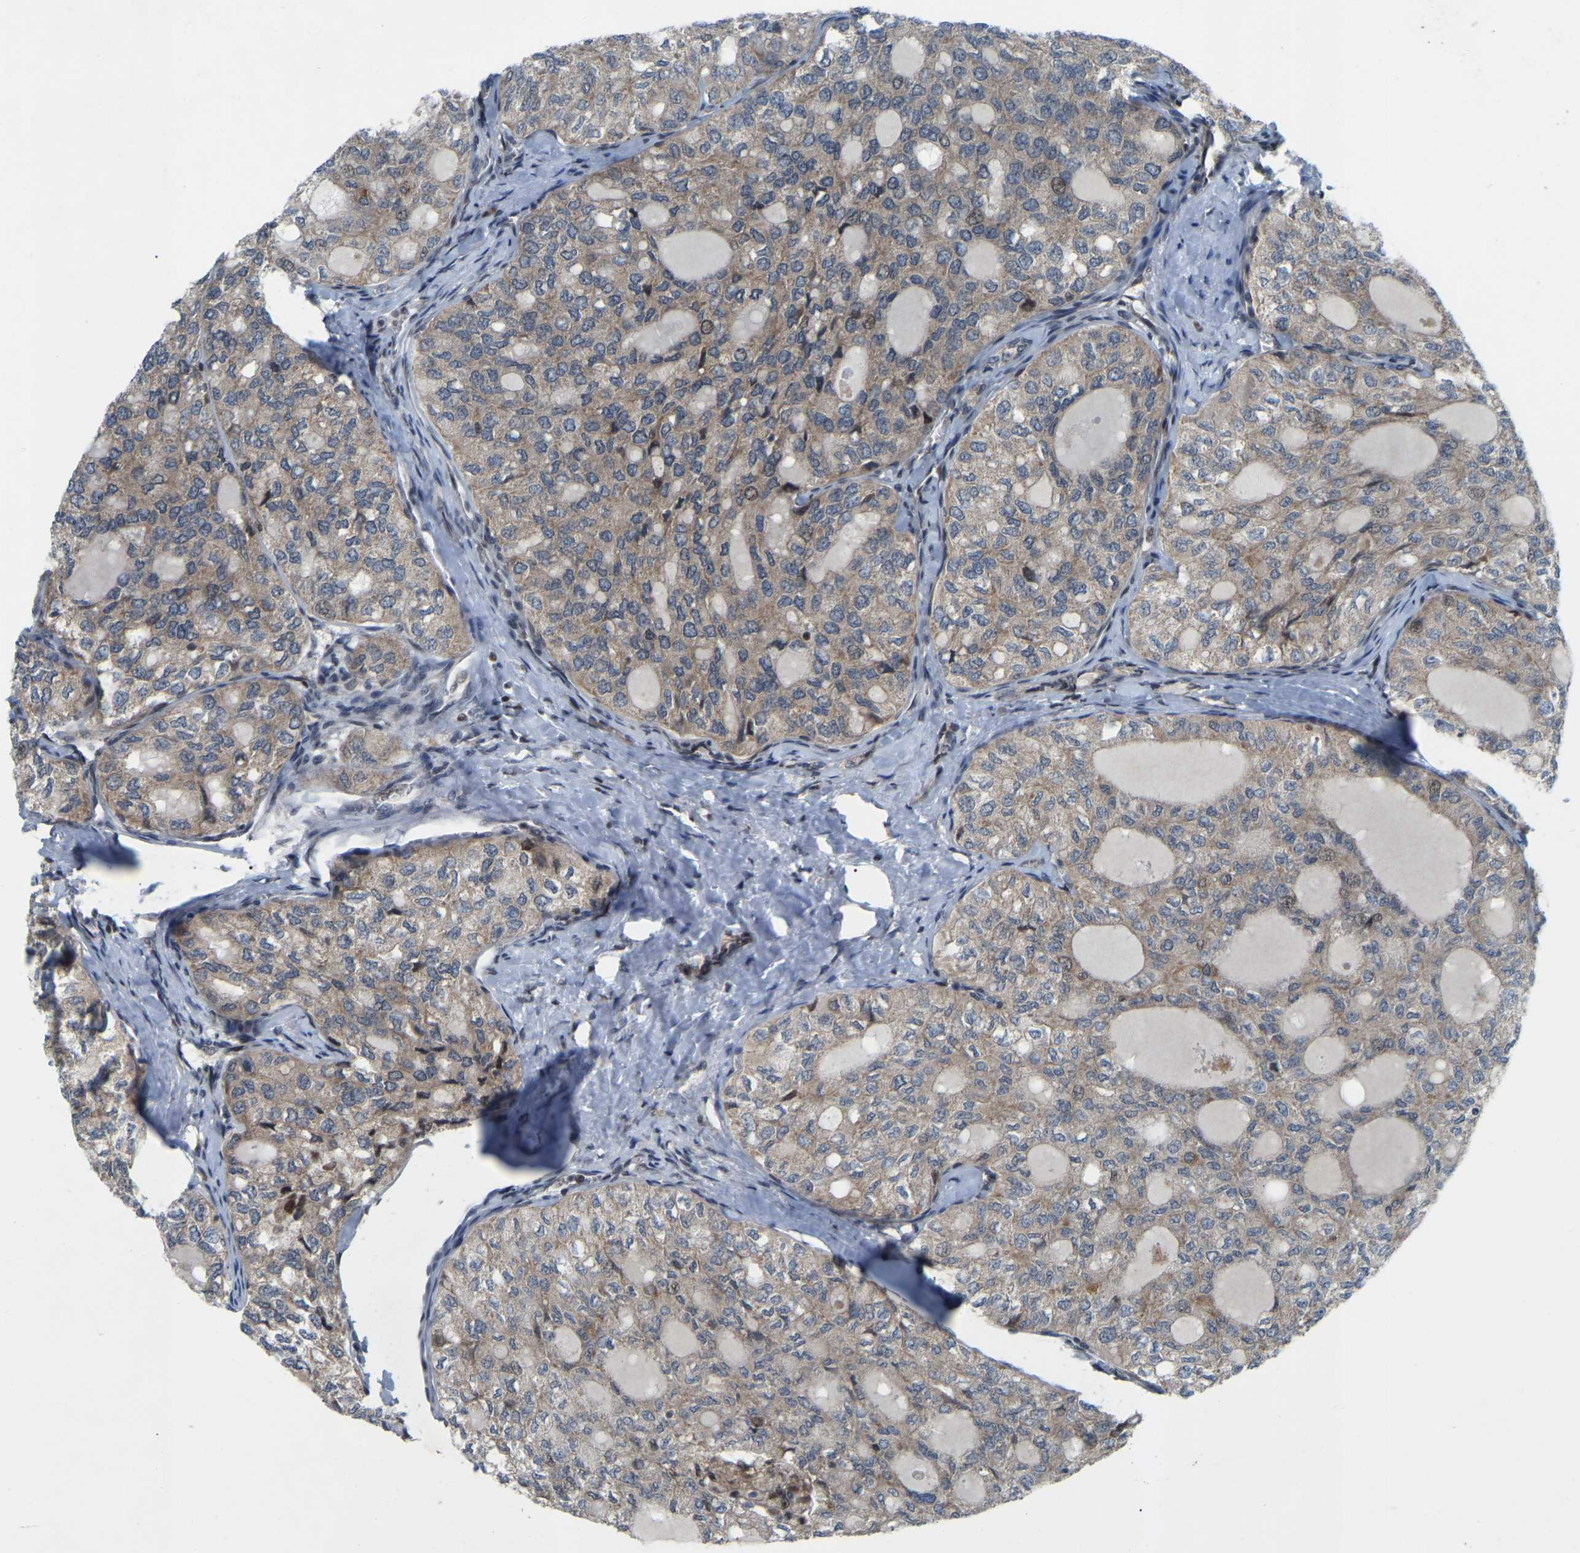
{"staining": {"intensity": "weak", "quantity": ">75%", "location": "cytoplasmic/membranous"}, "tissue": "thyroid cancer", "cell_type": "Tumor cells", "image_type": "cancer", "snomed": [{"axis": "morphology", "description": "Follicular adenoma carcinoma, NOS"}, {"axis": "topography", "description": "Thyroid gland"}], "caption": "Immunohistochemical staining of human thyroid cancer reveals weak cytoplasmic/membranous protein expression in about >75% of tumor cells.", "gene": "PARL", "patient": {"sex": "male", "age": 75}}